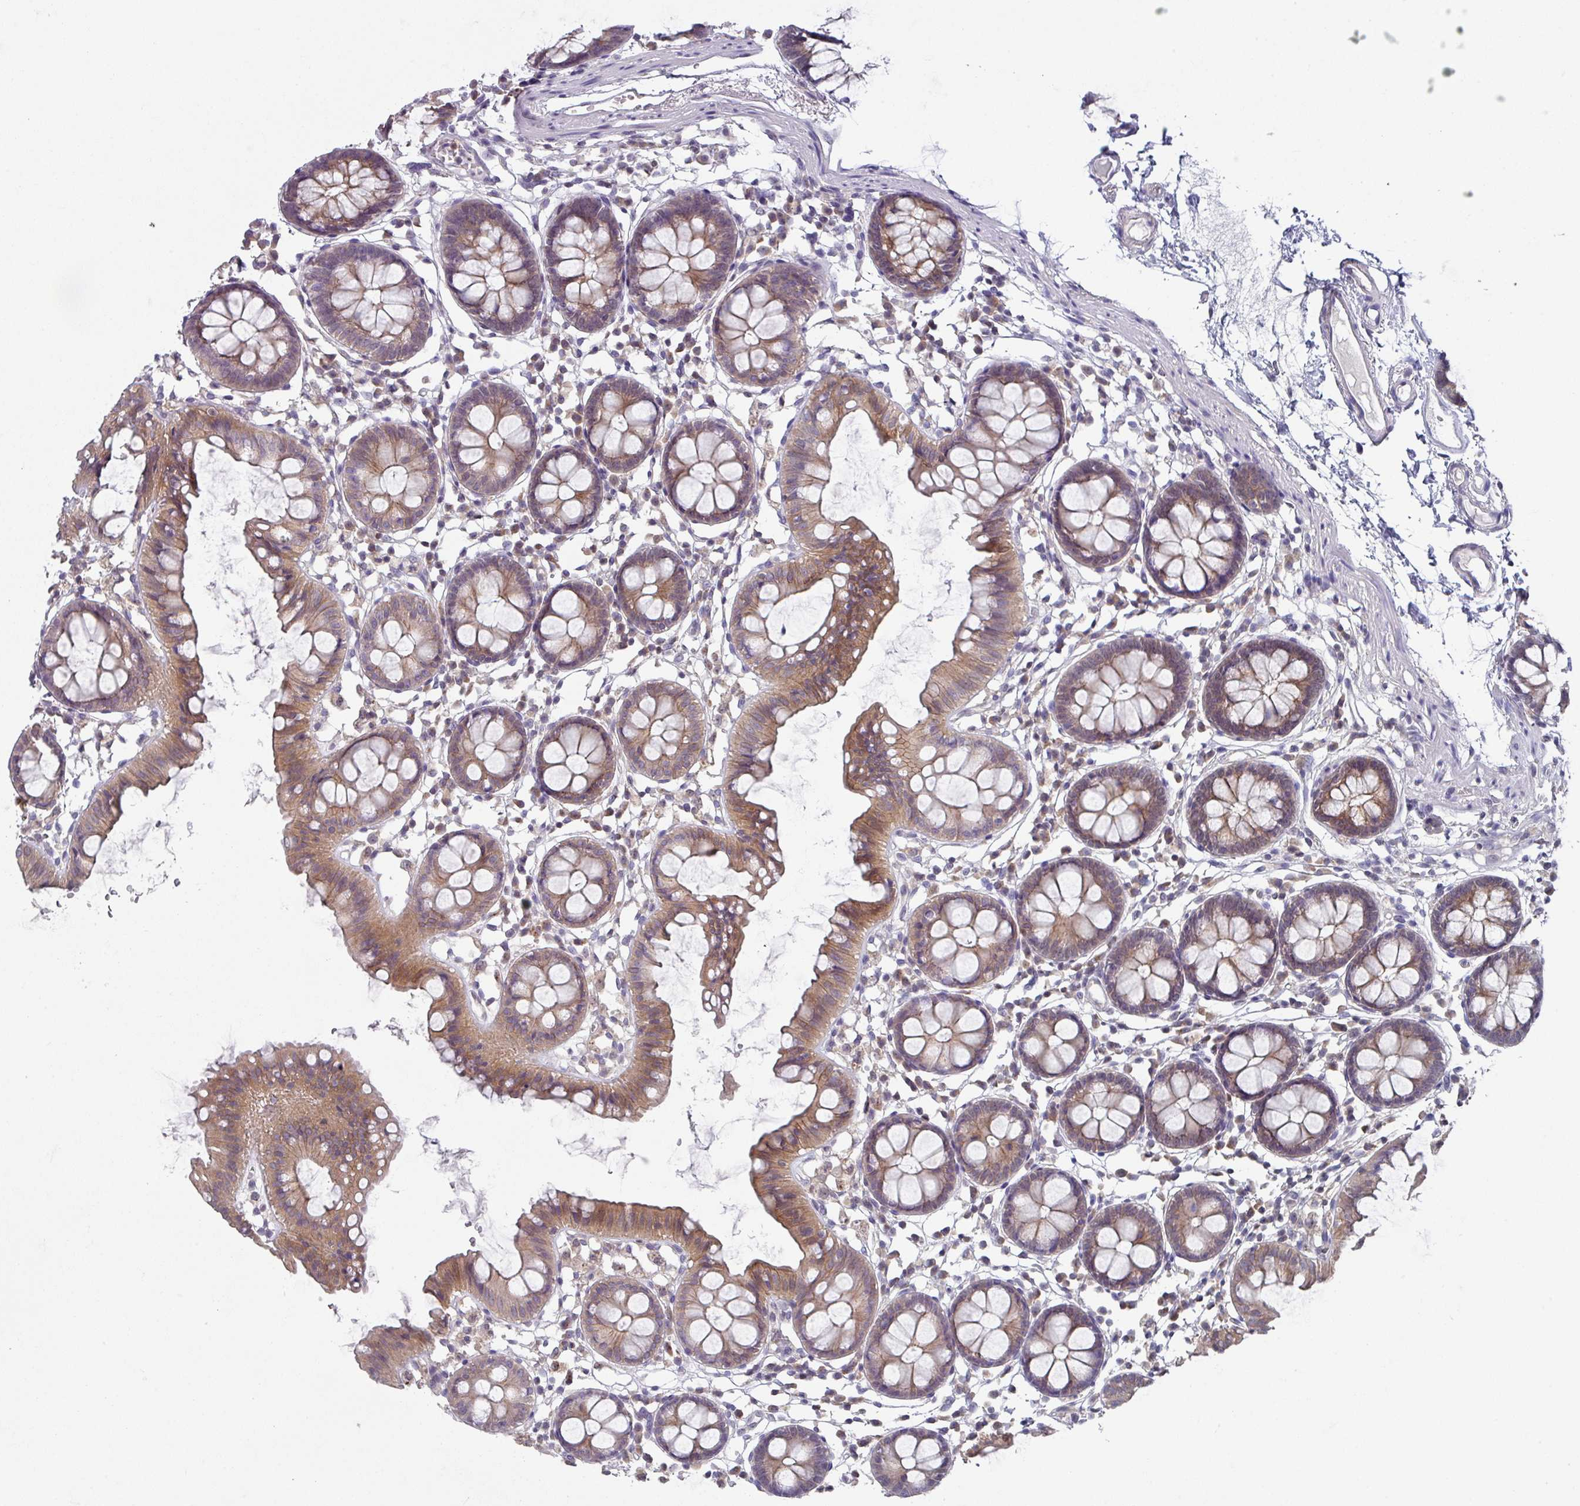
{"staining": {"intensity": "negative", "quantity": "none", "location": "none"}, "tissue": "colon", "cell_type": "Endothelial cells", "image_type": "normal", "snomed": [{"axis": "morphology", "description": "Normal tissue, NOS"}, {"axis": "topography", "description": "Colon"}], "caption": "This is an IHC histopathology image of unremarkable colon. There is no positivity in endothelial cells.", "gene": "DCAF12L1", "patient": {"sex": "female", "age": 84}}